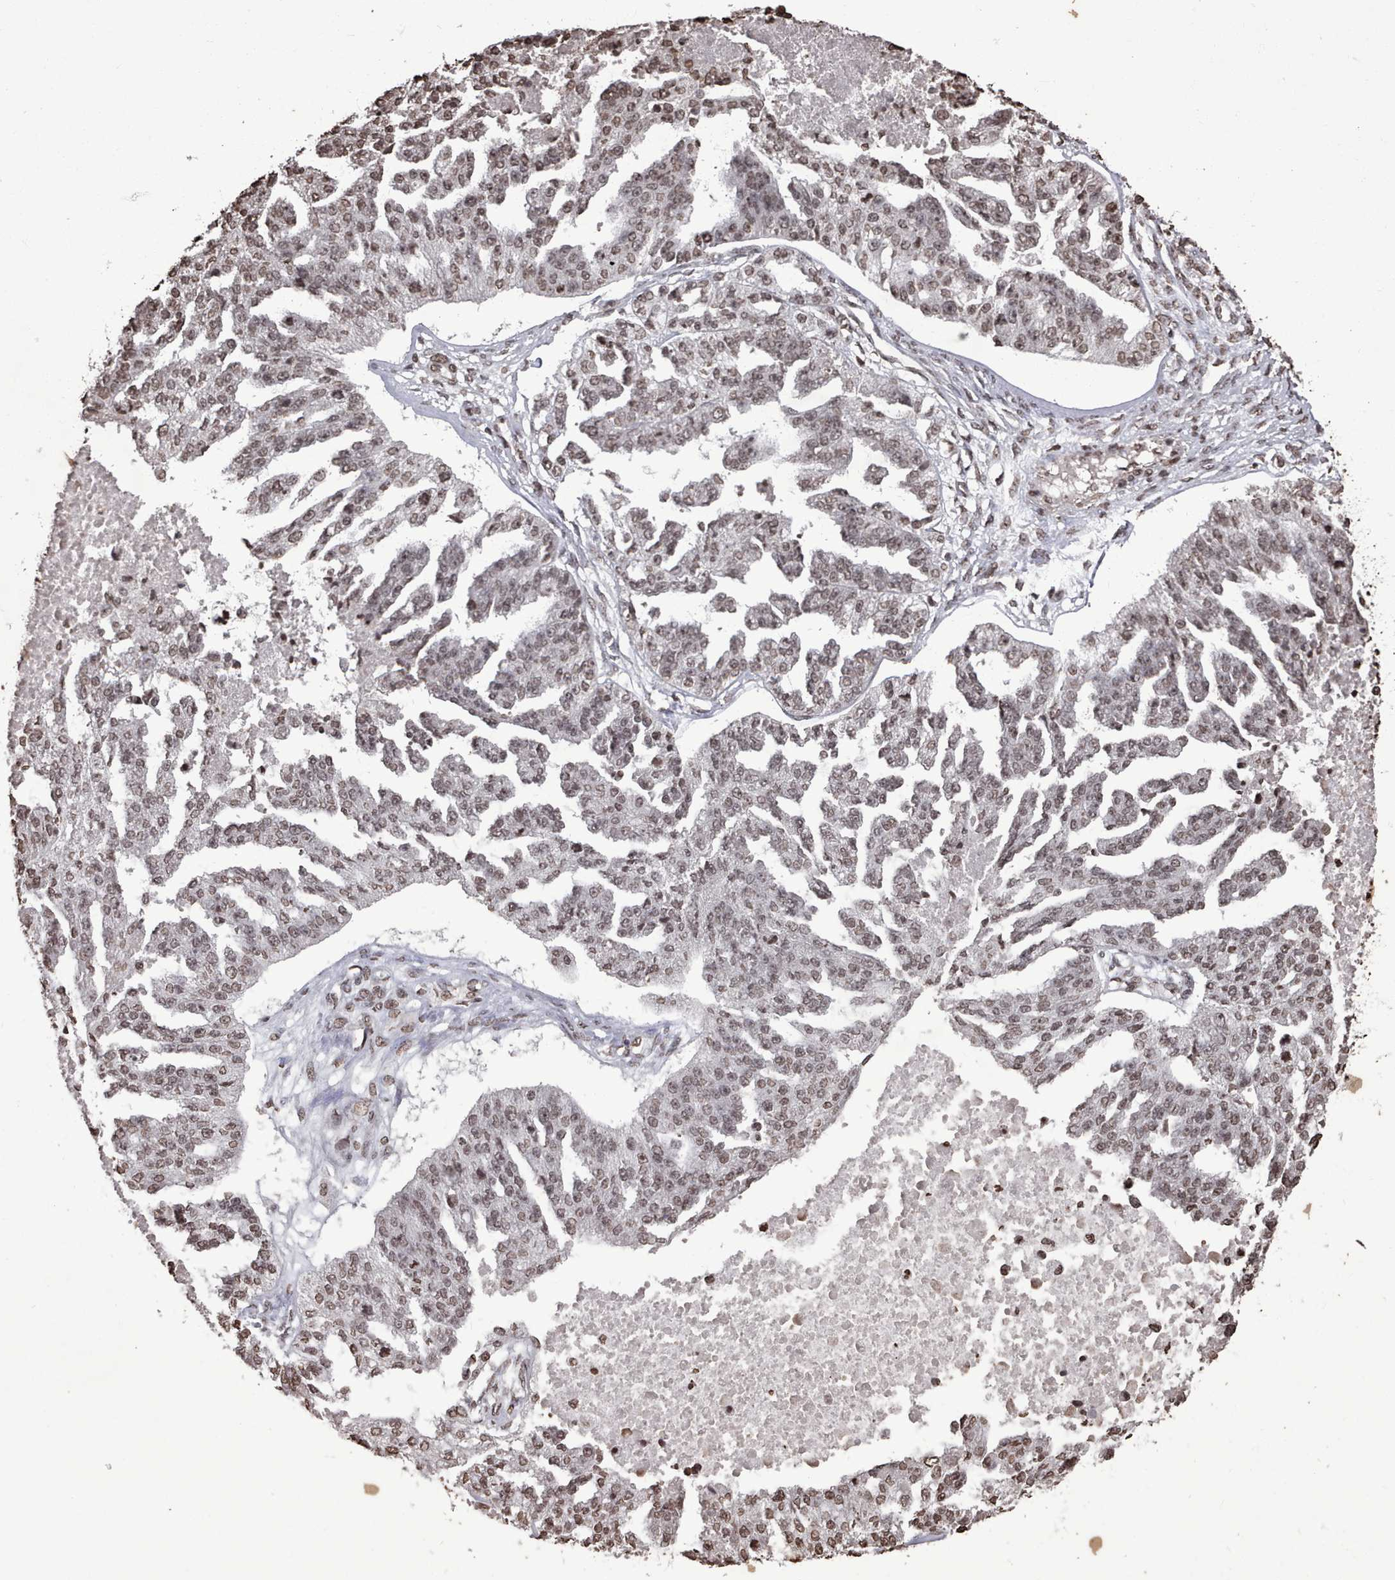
{"staining": {"intensity": "moderate", "quantity": ">75%", "location": "nuclear"}, "tissue": "ovarian cancer", "cell_type": "Tumor cells", "image_type": "cancer", "snomed": [{"axis": "morphology", "description": "Cystadenocarcinoma, serous, NOS"}, {"axis": "topography", "description": "Ovary"}], "caption": "This histopathology image reveals ovarian serous cystadenocarcinoma stained with IHC to label a protein in brown. The nuclear of tumor cells show moderate positivity for the protein. Nuclei are counter-stained blue.", "gene": "PLEKHG5", "patient": {"sex": "female", "age": 58}}